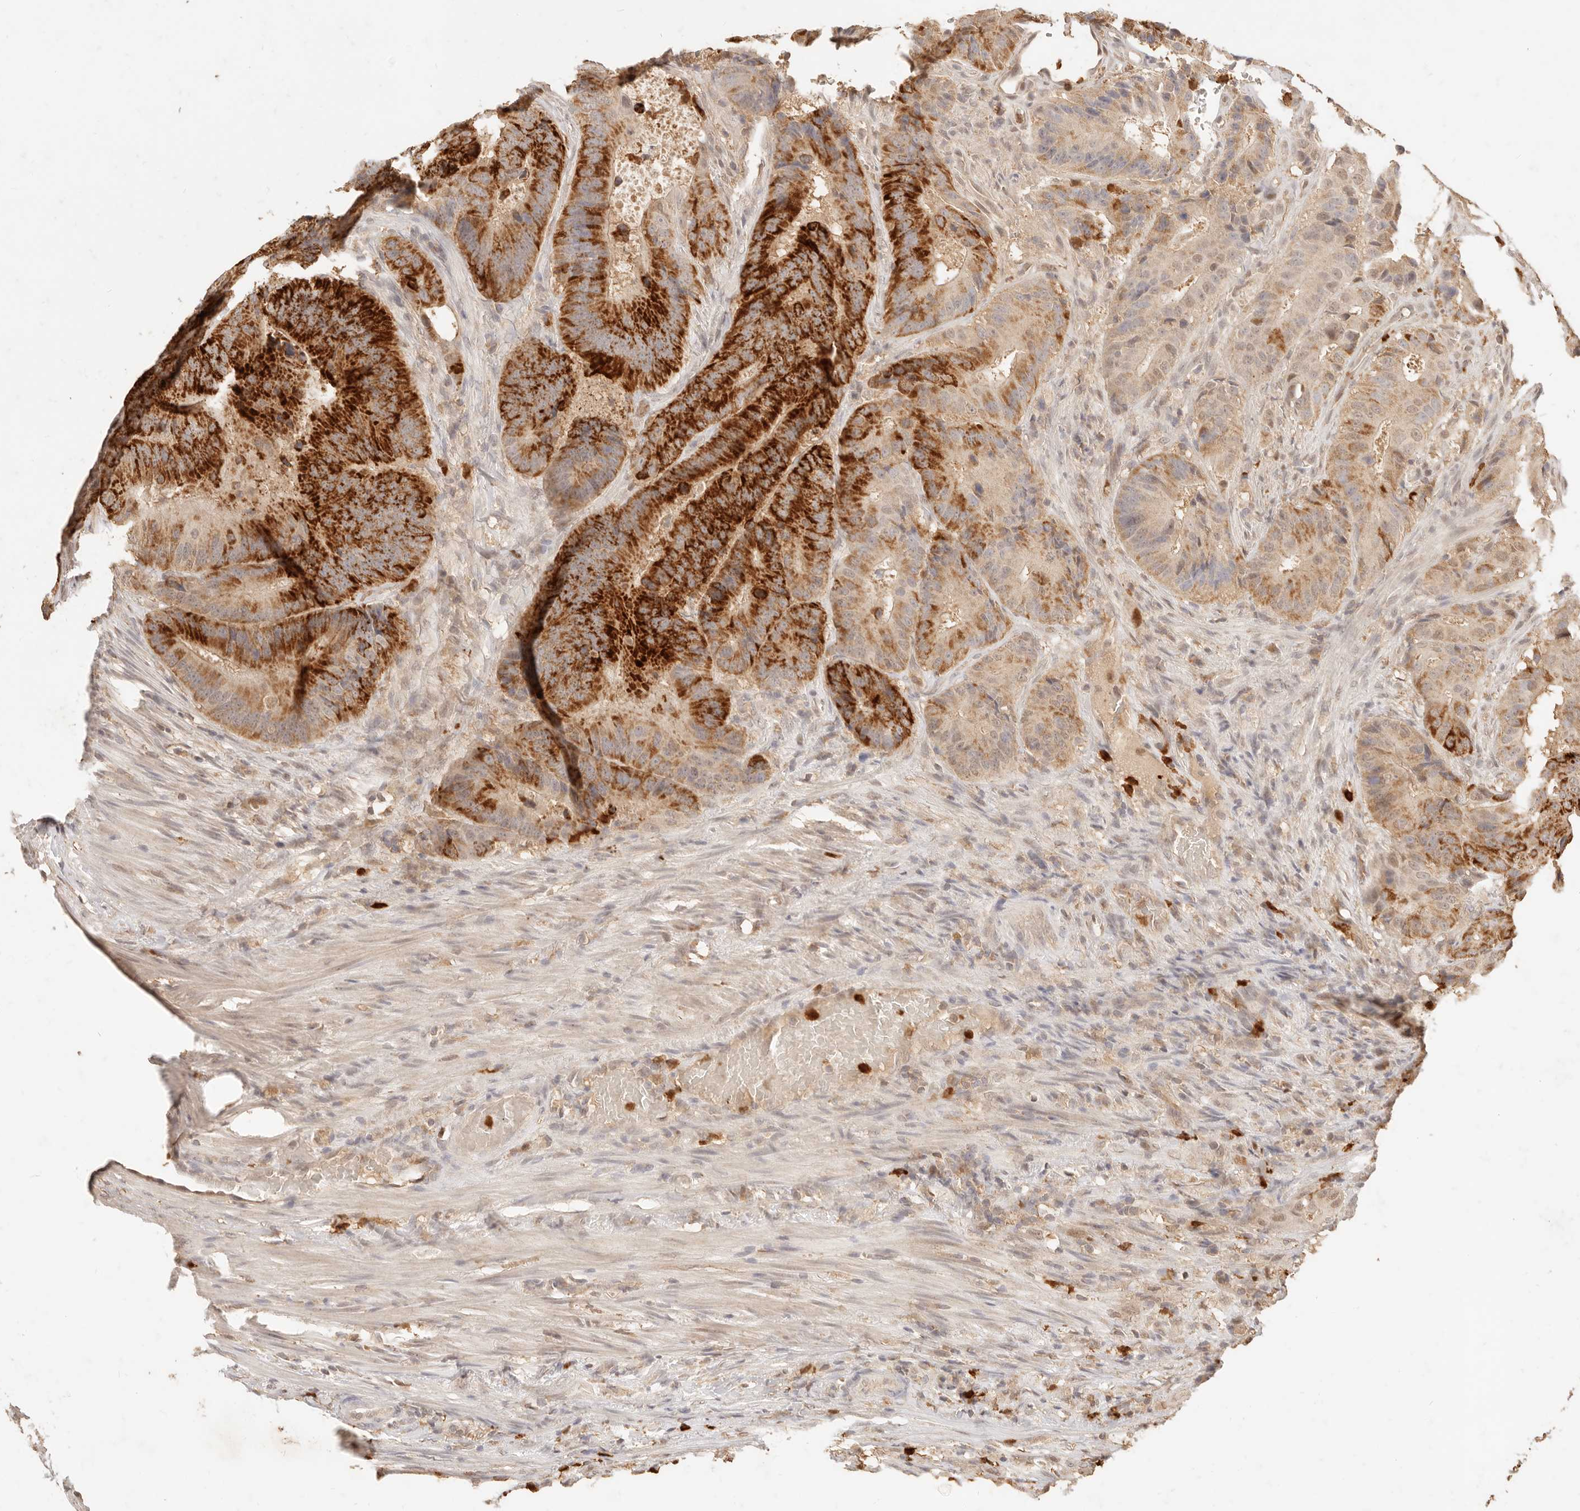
{"staining": {"intensity": "strong", "quantity": ">75%", "location": "cytoplasmic/membranous"}, "tissue": "colorectal cancer", "cell_type": "Tumor cells", "image_type": "cancer", "snomed": [{"axis": "morphology", "description": "Adenocarcinoma, NOS"}, {"axis": "topography", "description": "Colon"}], "caption": "Colorectal adenocarcinoma stained with IHC reveals strong cytoplasmic/membranous staining in about >75% of tumor cells.", "gene": "TMTC2", "patient": {"sex": "male", "age": 83}}